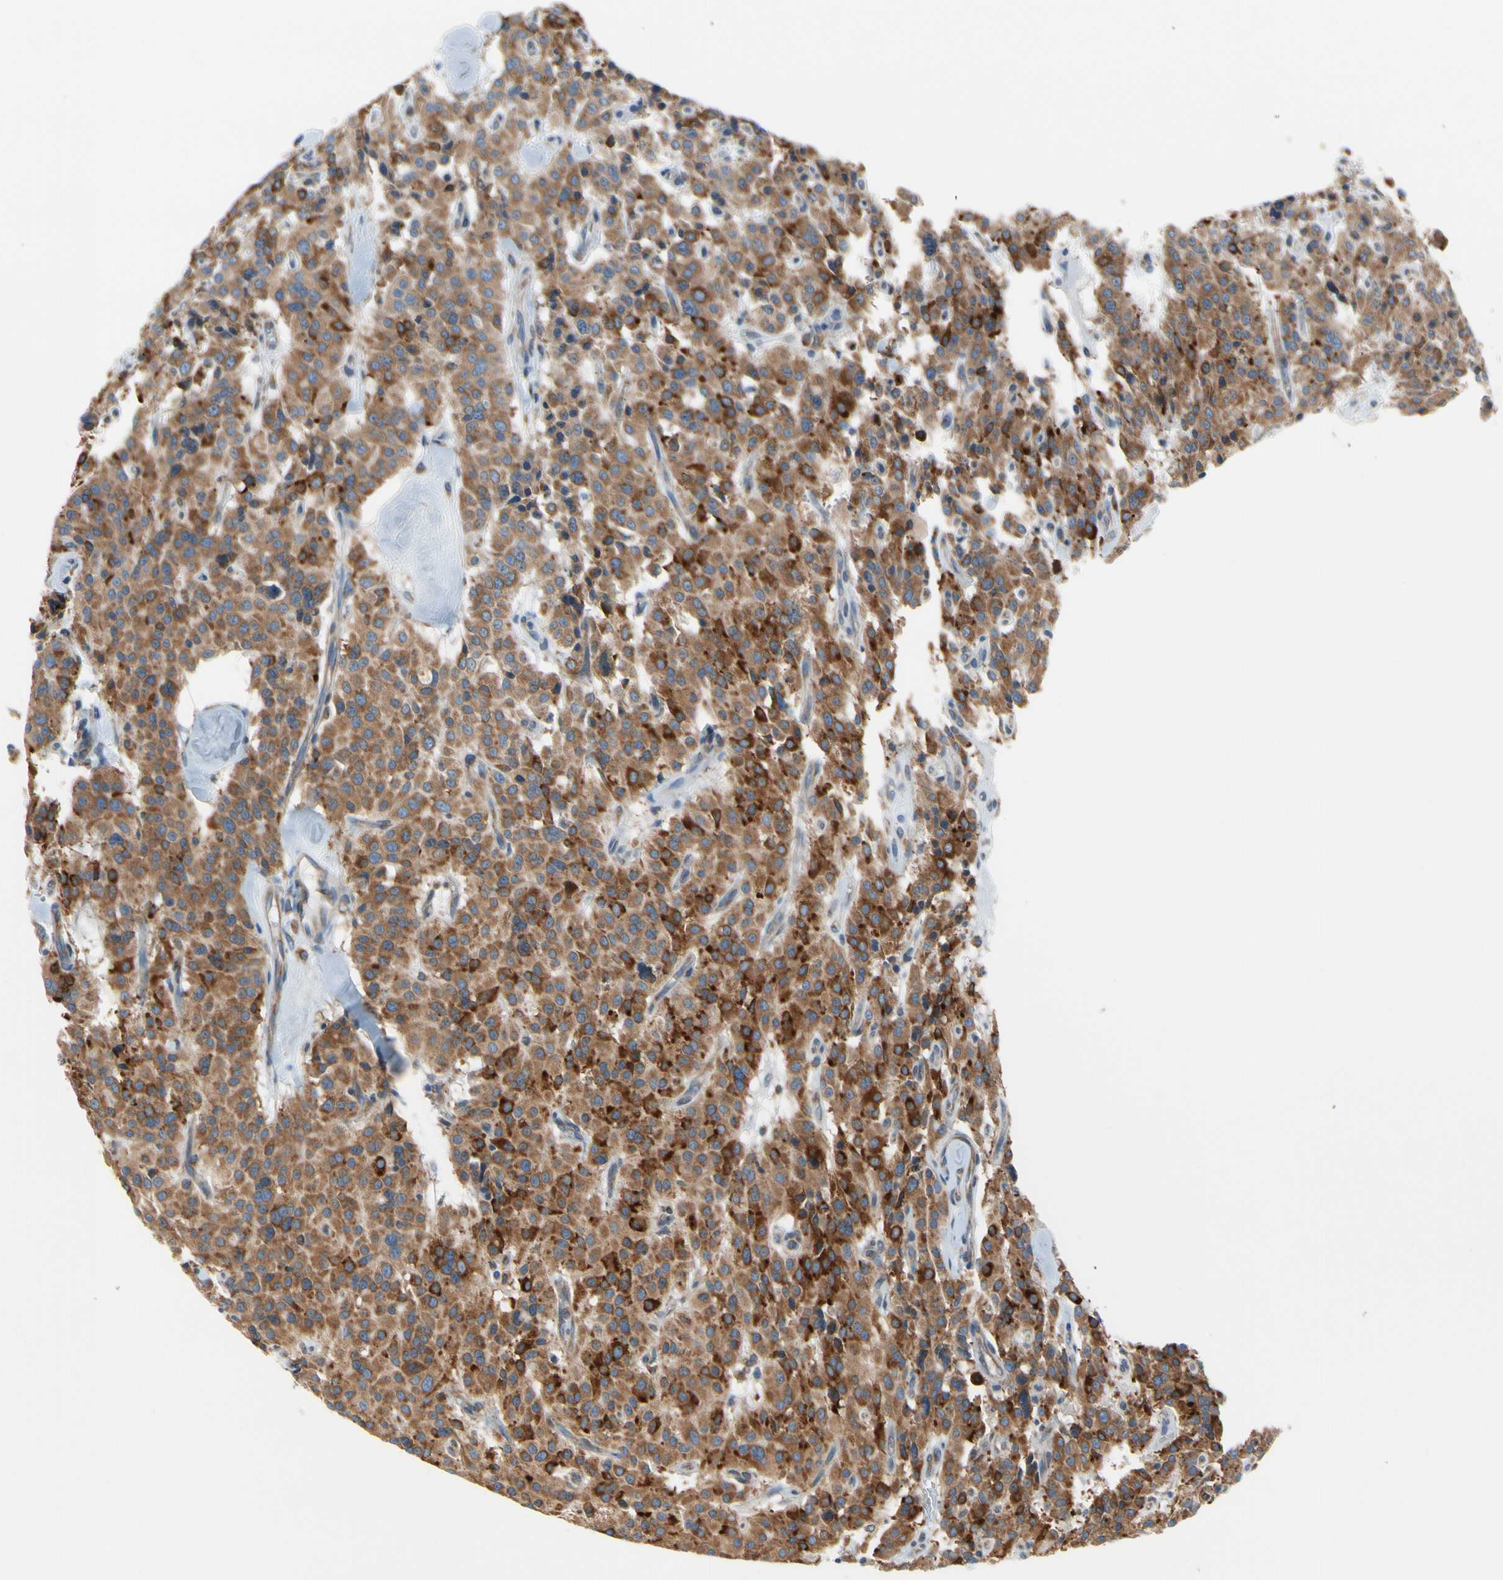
{"staining": {"intensity": "strong", "quantity": ">75%", "location": "cytoplasmic/membranous"}, "tissue": "carcinoid", "cell_type": "Tumor cells", "image_type": "cancer", "snomed": [{"axis": "morphology", "description": "Carcinoid, malignant, NOS"}, {"axis": "topography", "description": "Lung"}], "caption": "Carcinoid (malignant) tissue shows strong cytoplasmic/membranous staining in about >75% of tumor cells", "gene": "CLCC1", "patient": {"sex": "male", "age": 30}}